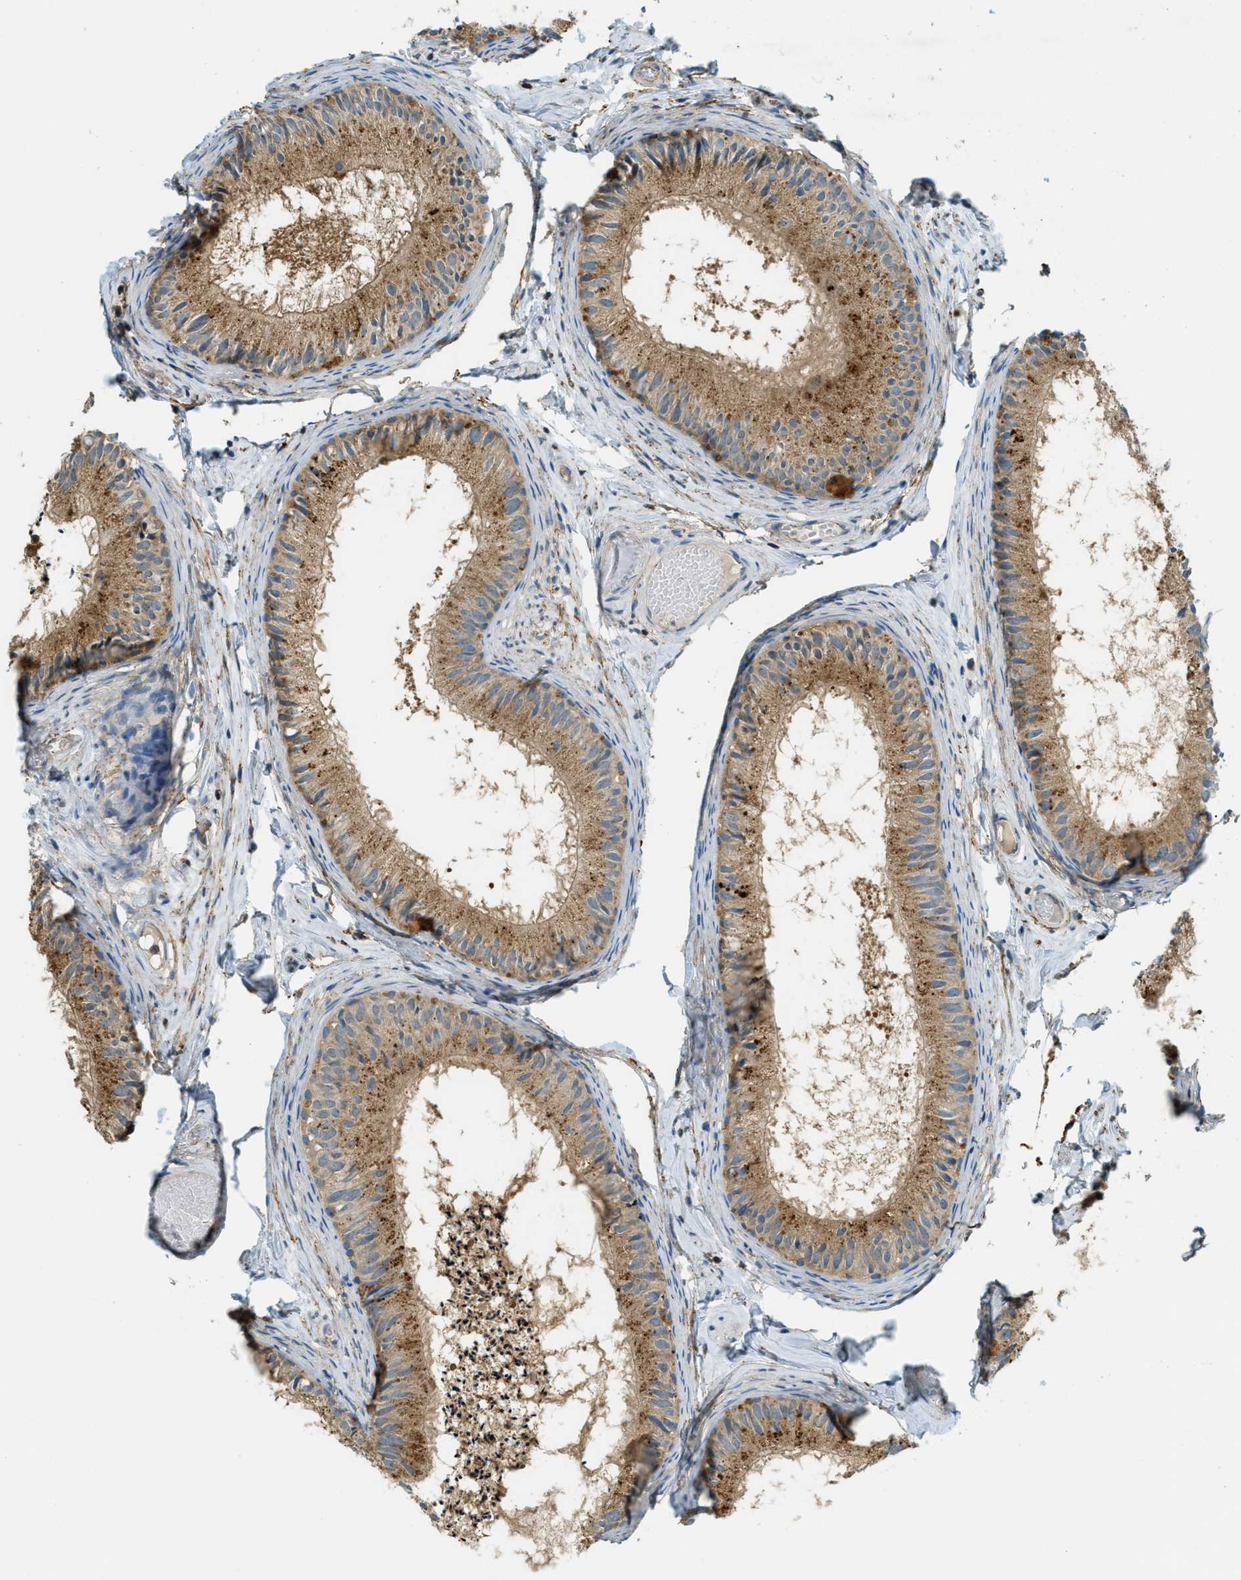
{"staining": {"intensity": "moderate", "quantity": ">75%", "location": "cytoplasmic/membranous"}, "tissue": "epididymis", "cell_type": "Glandular cells", "image_type": "normal", "snomed": [{"axis": "morphology", "description": "Normal tissue, NOS"}, {"axis": "topography", "description": "Epididymis"}], "caption": "A medium amount of moderate cytoplasmic/membranous expression is identified in about >75% of glandular cells in unremarkable epididymis.", "gene": "PLBD2", "patient": {"sex": "male", "age": 46}}